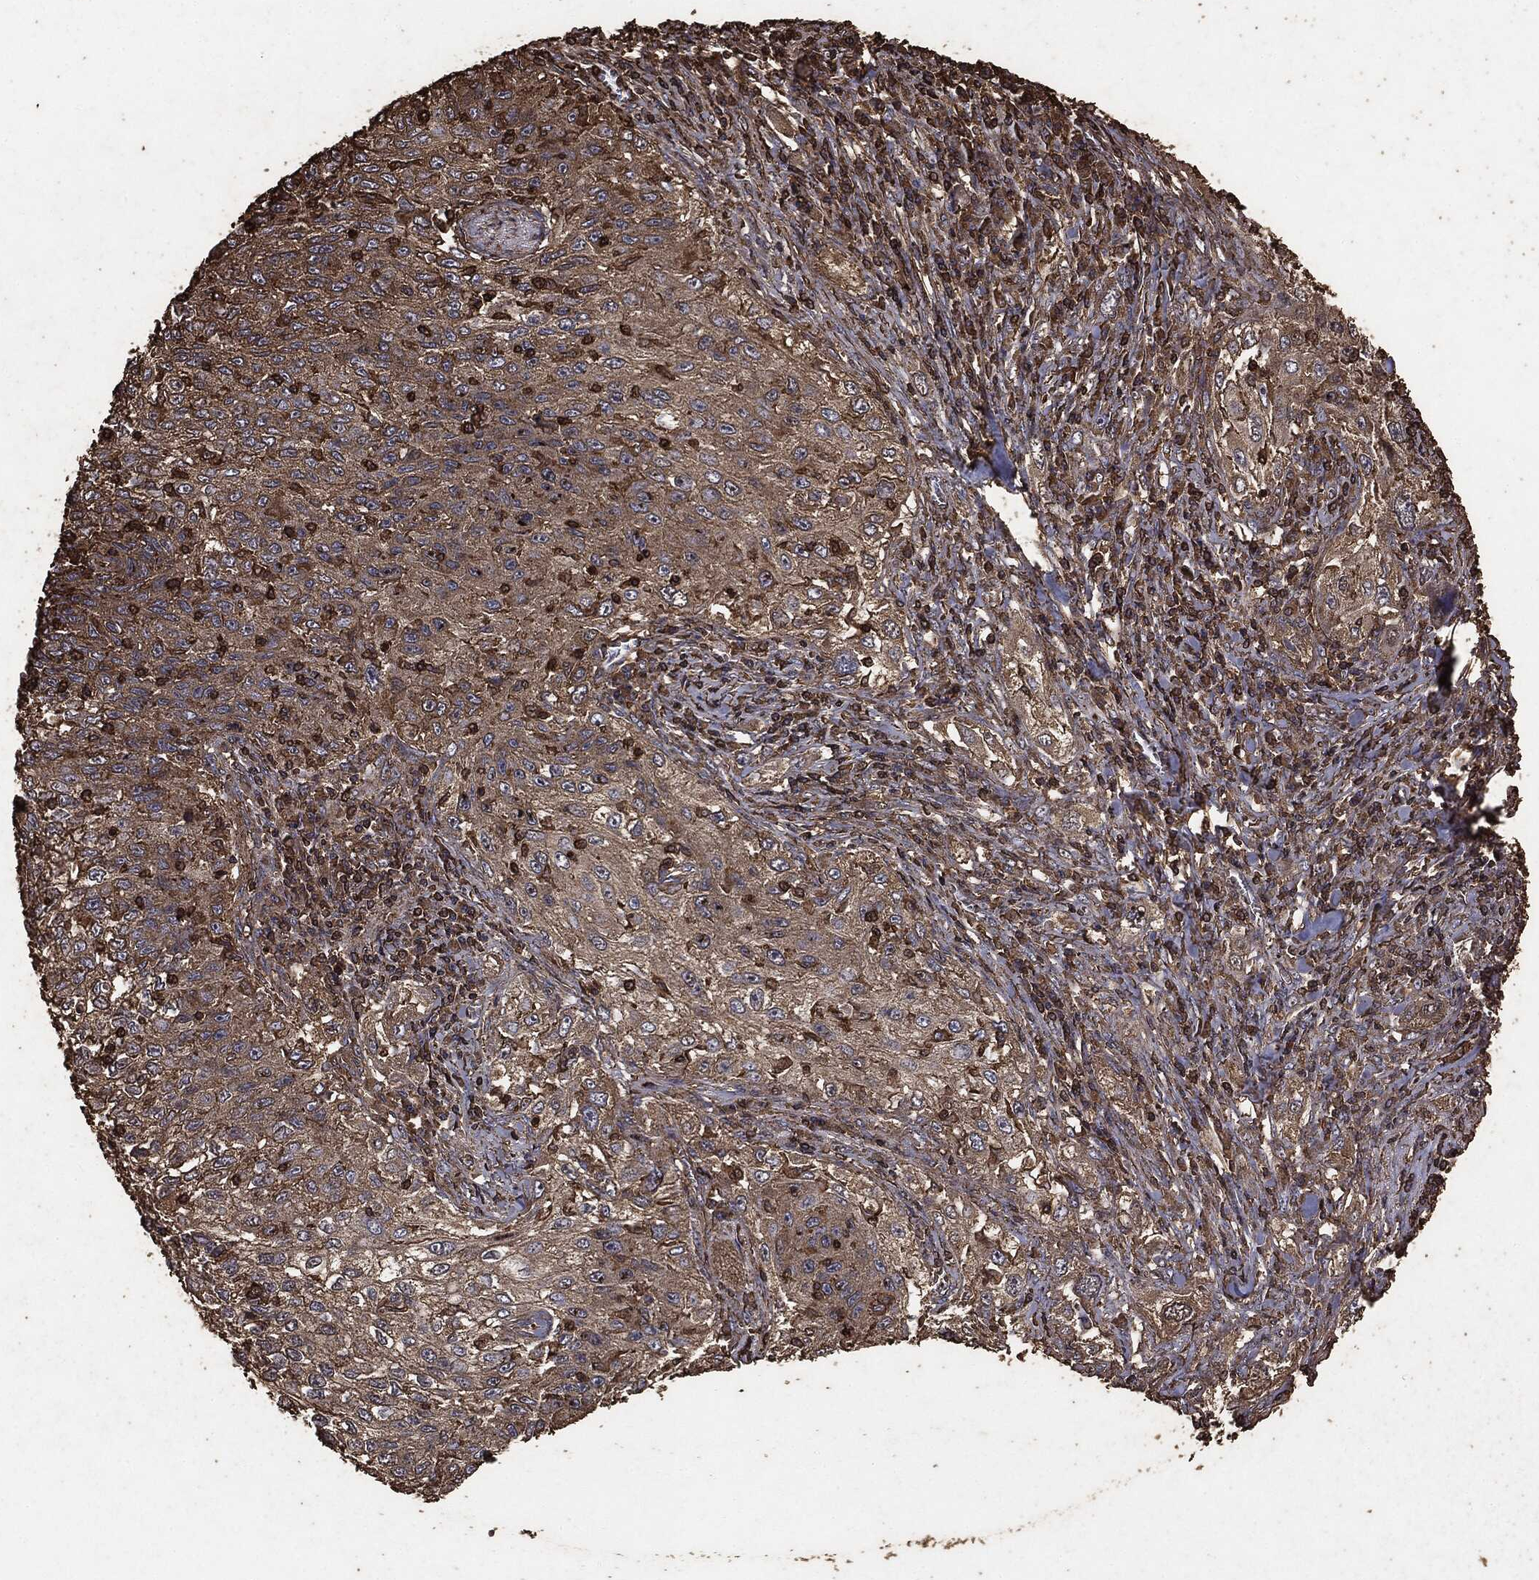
{"staining": {"intensity": "weak", "quantity": ">75%", "location": "cytoplasmic/membranous"}, "tissue": "lung cancer", "cell_type": "Tumor cells", "image_type": "cancer", "snomed": [{"axis": "morphology", "description": "Squamous cell carcinoma, NOS"}, {"axis": "topography", "description": "Lung"}], "caption": "About >75% of tumor cells in lung cancer (squamous cell carcinoma) demonstrate weak cytoplasmic/membranous protein expression as visualized by brown immunohistochemical staining.", "gene": "MTOR", "patient": {"sex": "female", "age": 69}}